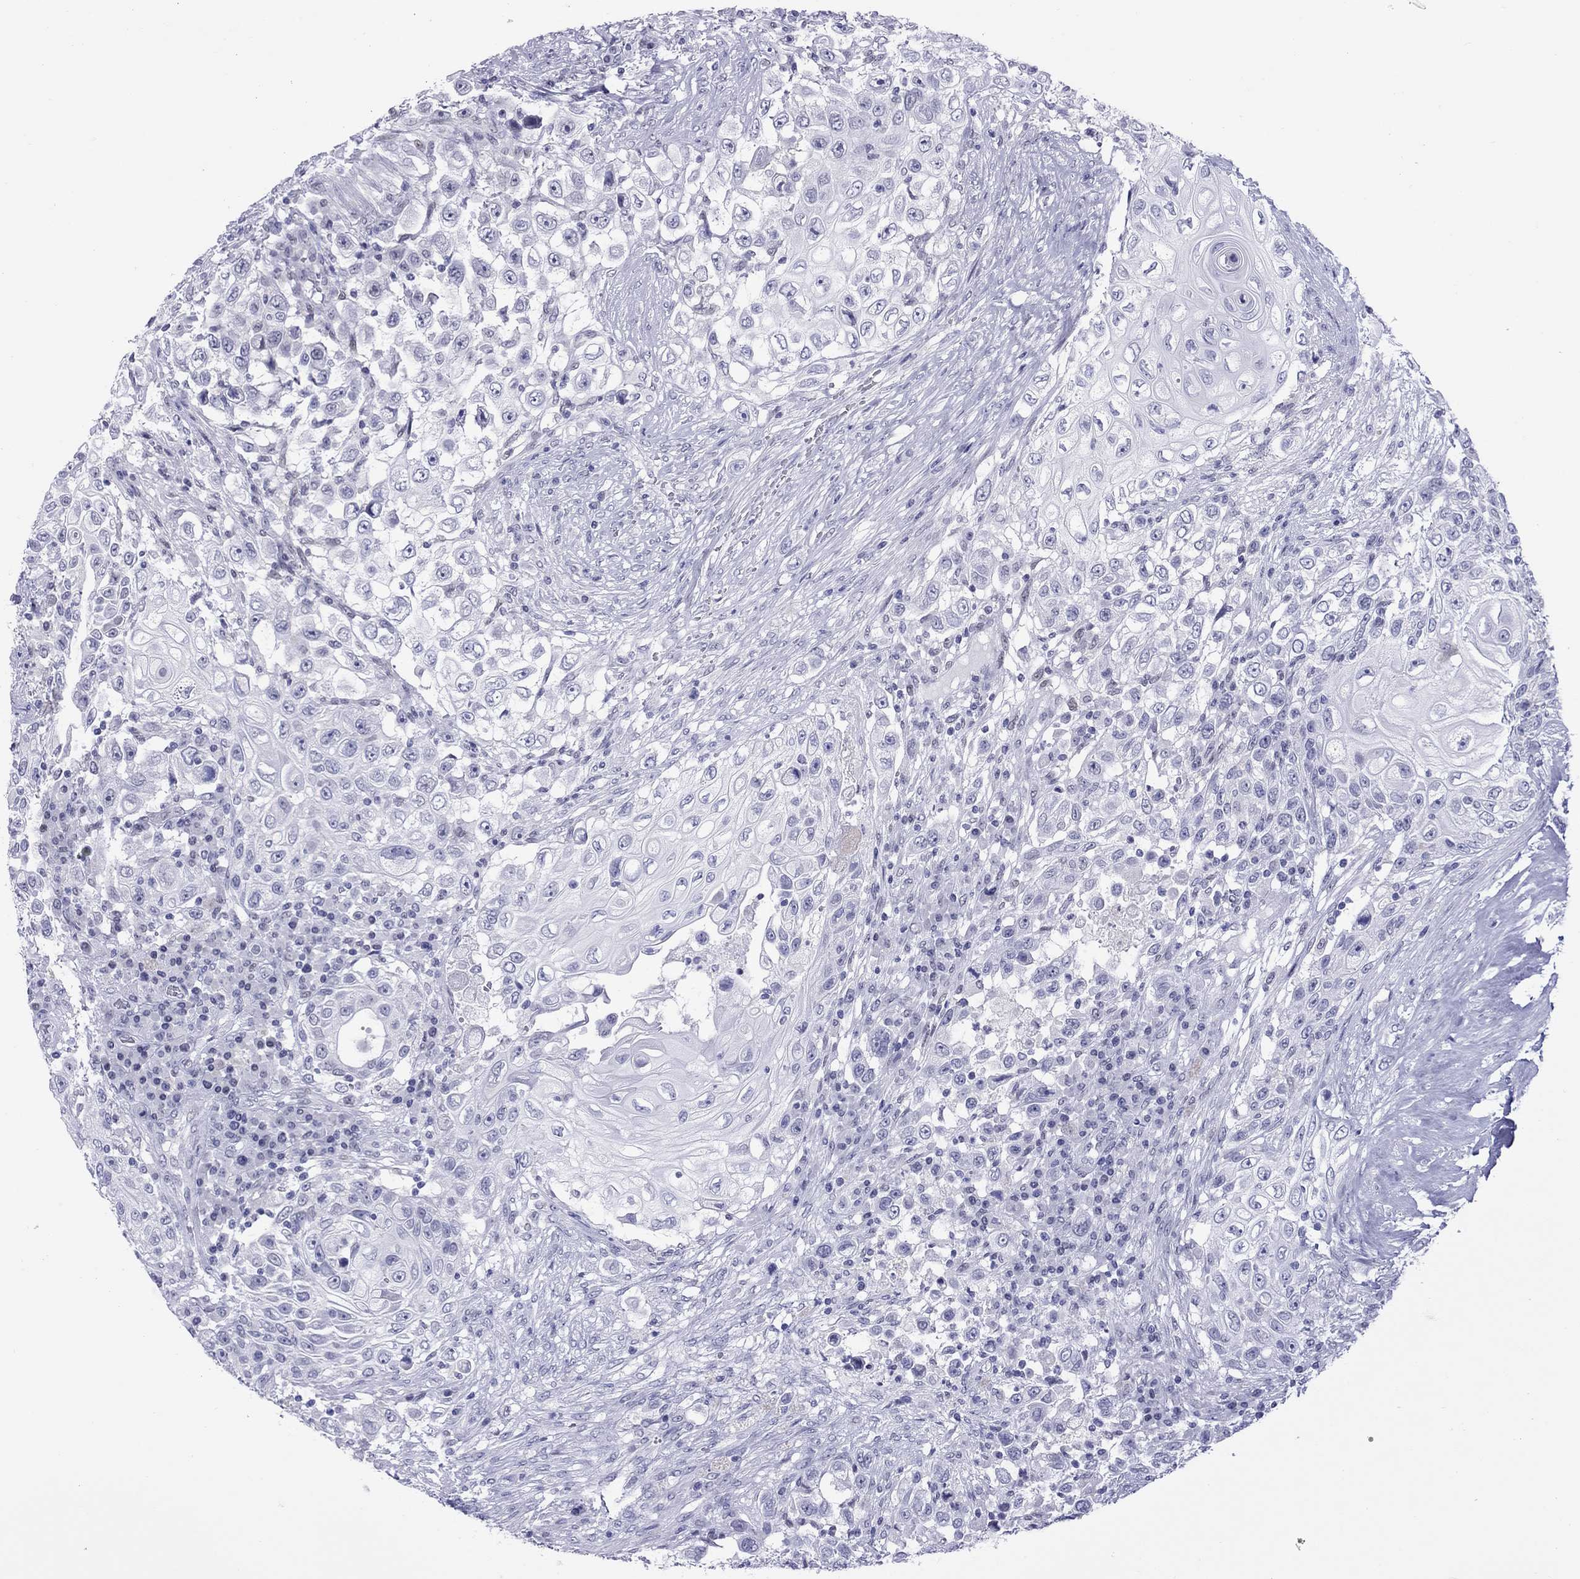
{"staining": {"intensity": "negative", "quantity": "none", "location": "none"}, "tissue": "urothelial cancer", "cell_type": "Tumor cells", "image_type": "cancer", "snomed": [{"axis": "morphology", "description": "Urothelial carcinoma, High grade"}, {"axis": "topography", "description": "Urinary bladder"}], "caption": "A high-resolution histopathology image shows immunohistochemistry (IHC) staining of urothelial cancer, which shows no significant expression in tumor cells.", "gene": "CHRNB3", "patient": {"sex": "female", "age": 56}}